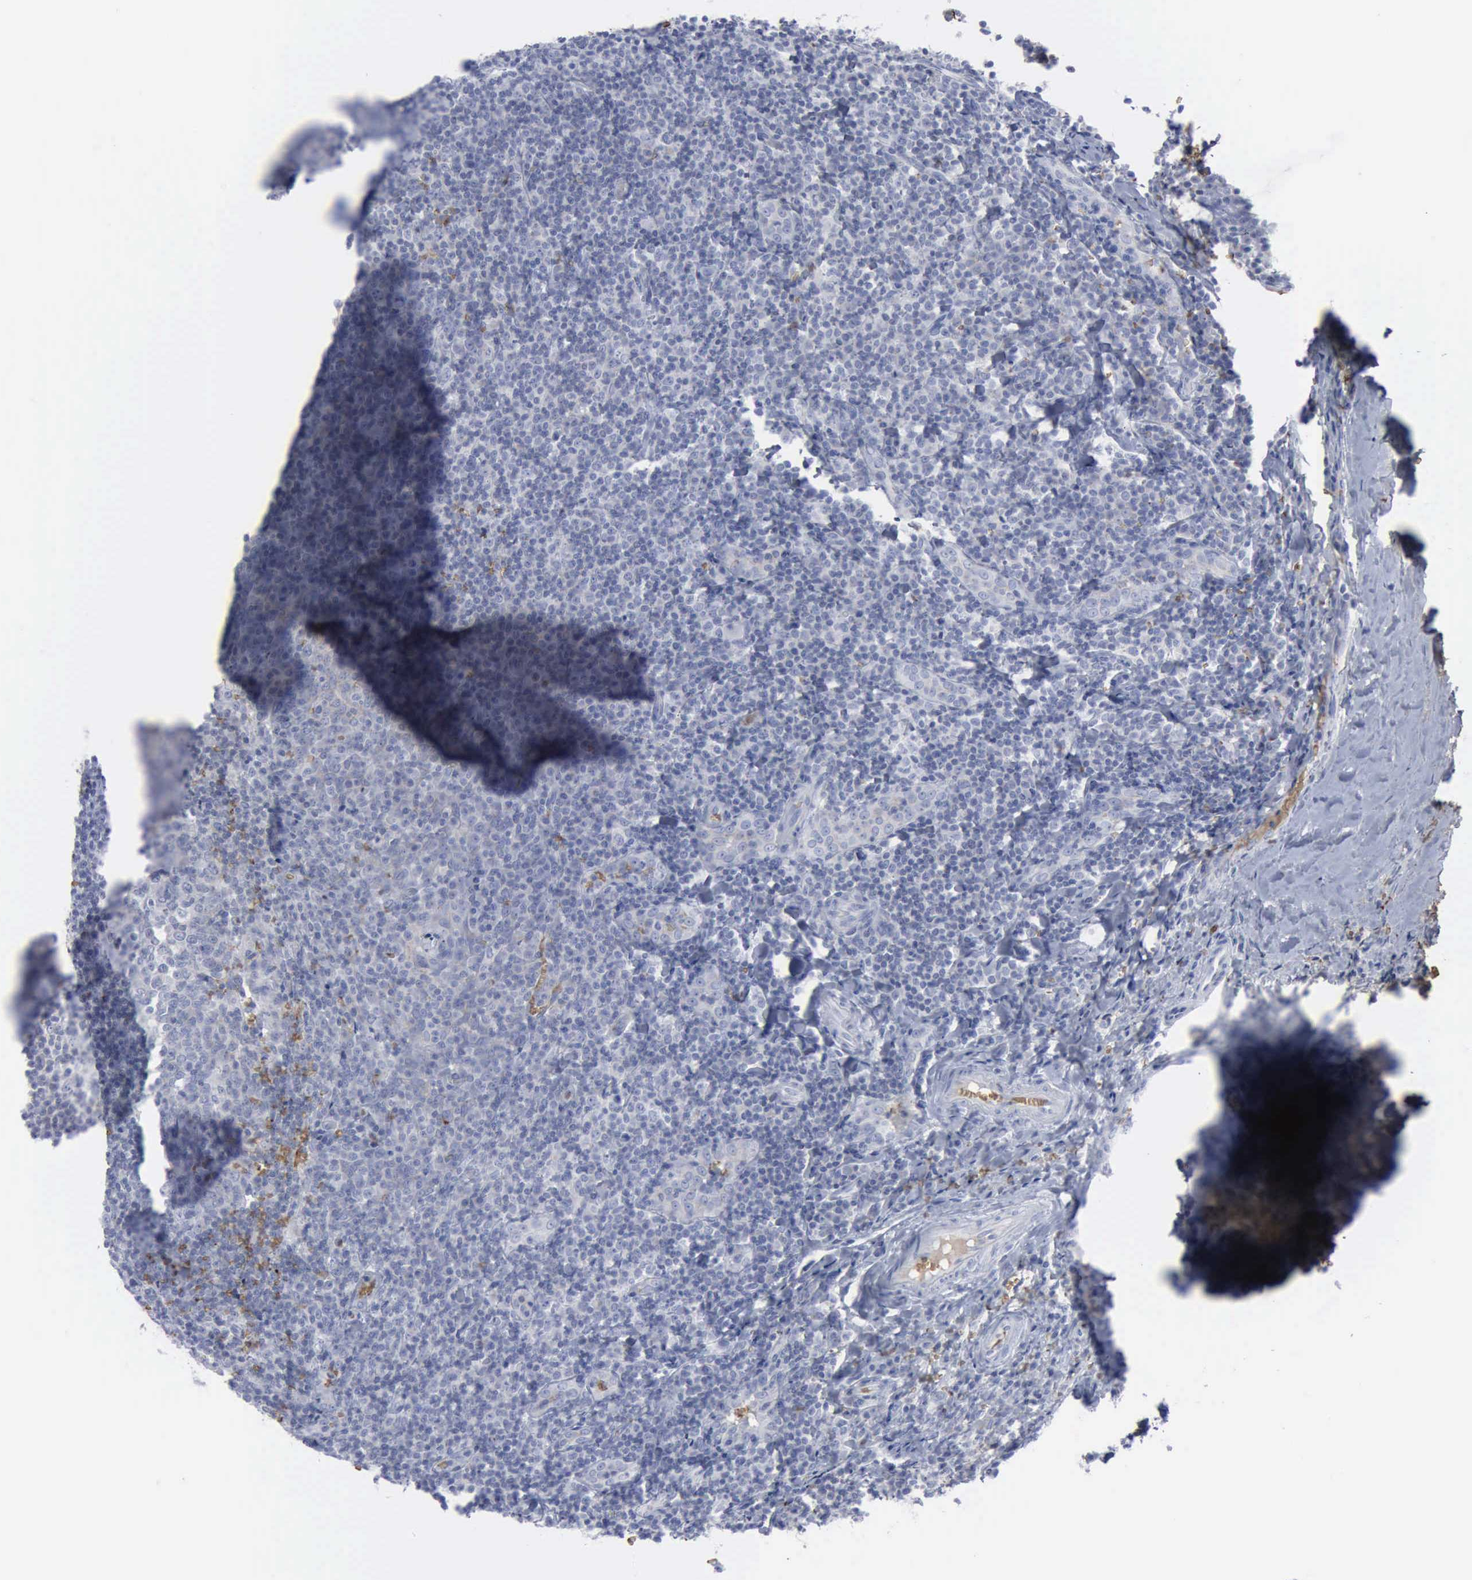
{"staining": {"intensity": "negative", "quantity": "none", "location": "none"}, "tissue": "tonsil", "cell_type": "Germinal center cells", "image_type": "normal", "snomed": [{"axis": "morphology", "description": "Normal tissue, NOS"}, {"axis": "topography", "description": "Tonsil"}], "caption": "Germinal center cells are negative for protein expression in normal human tonsil. The staining was performed using DAB (3,3'-diaminobenzidine) to visualize the protein expression in brown, while the nuclei were stained in blue with hematoxylin (Magnification: 20x).", "gene": "TGFB1", "patient": {"sex": "male", "age": 20}}